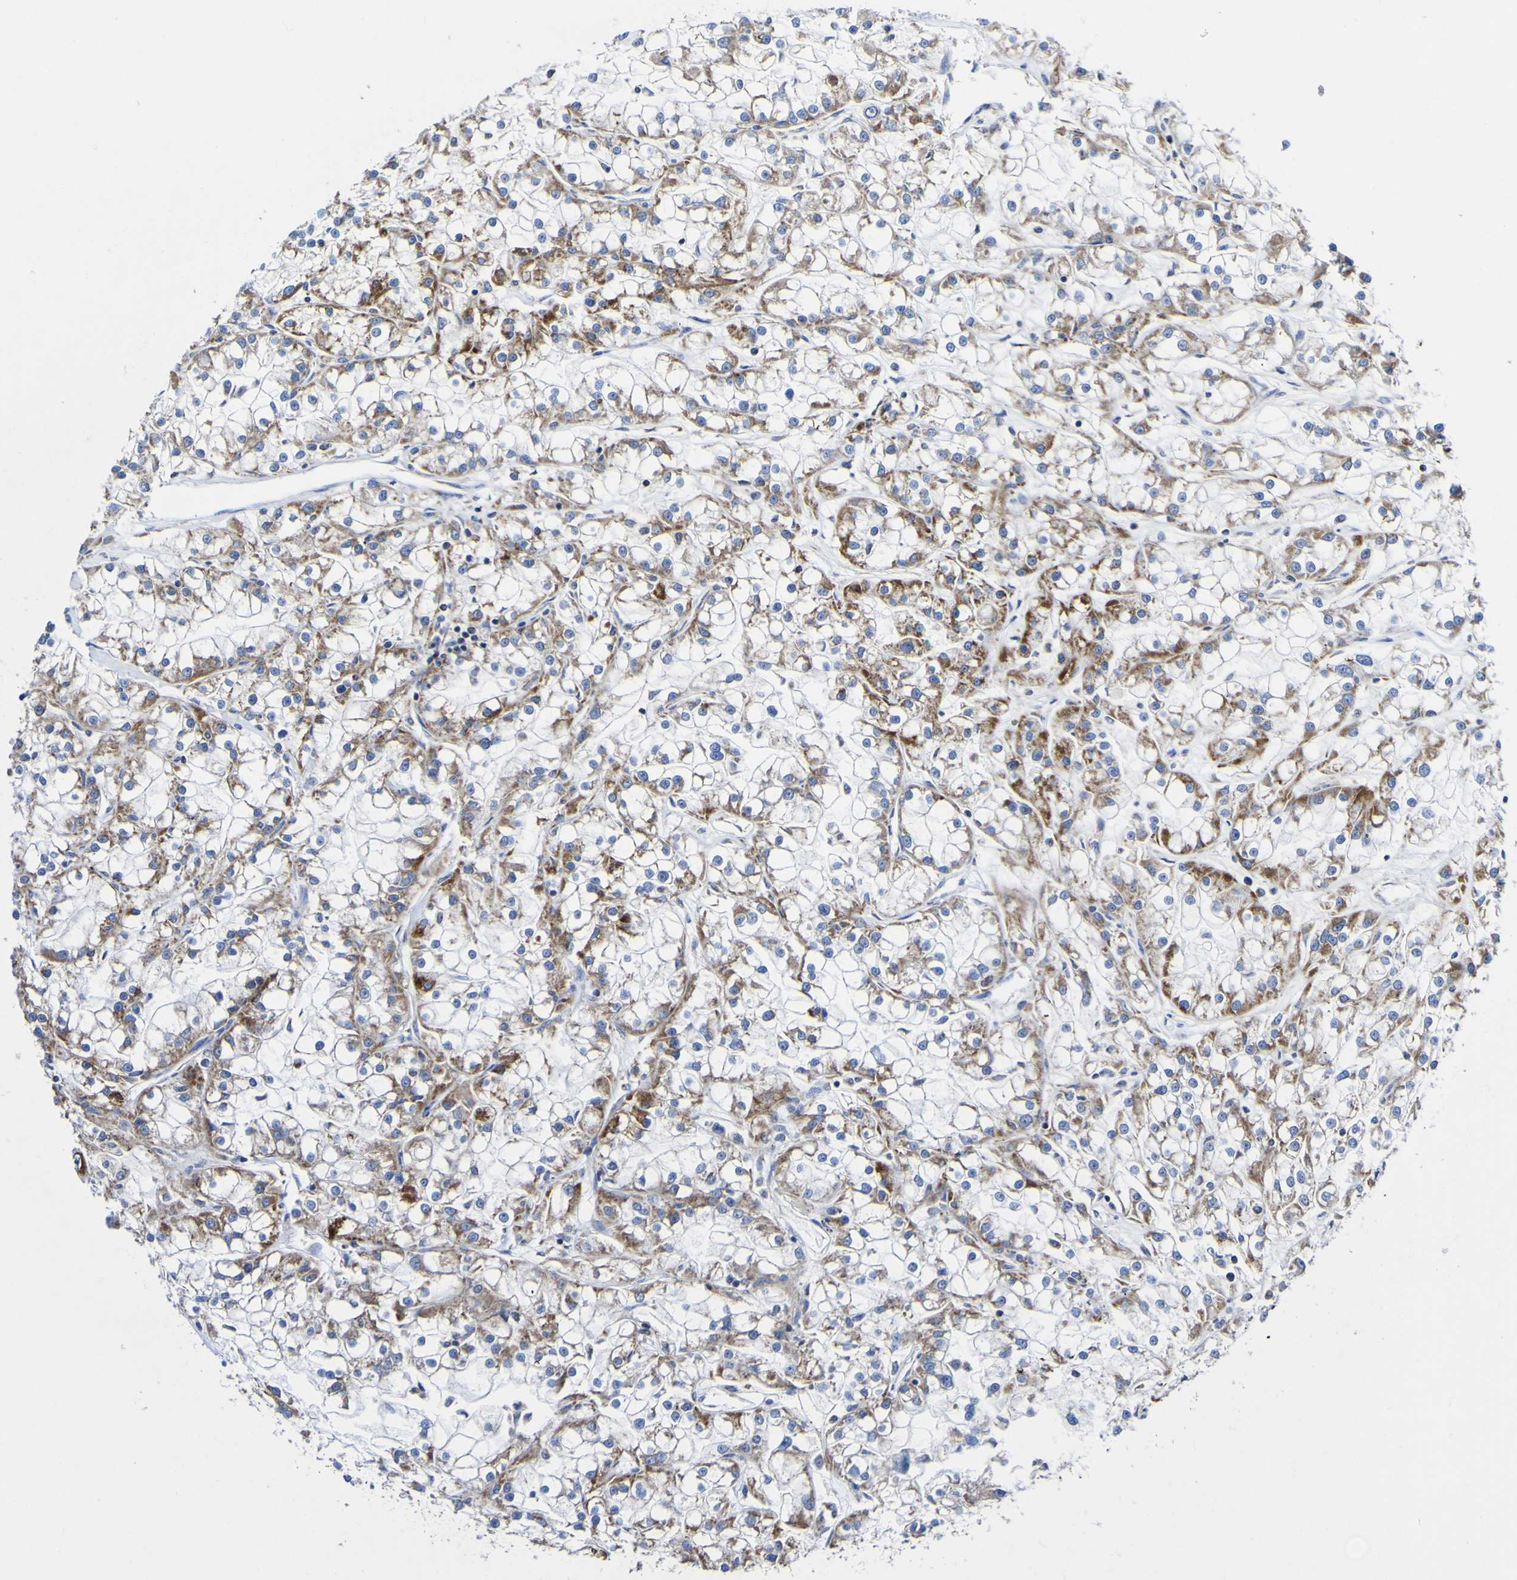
{"staining": {"intensity": "moderate", "quantity": ">75%", "location": "cytoplasmic/membranous"}, "tissue": "renal cancer", "cell_type": "Tumor cells", "image_type": "cancer", "snomed": [{"axis": "morphology", "description": "Adenocarcinoma, NOS"}, {"axis": "topography", "description": "Kidney"}], "caption": "The histopathology image displays a brown stain indicating the presence of a protein in the cytoplasmic/membranous of tumor cells in renal cancer (adenocarcinoma).", "gene": "CCDC90B", "patient": {"sex": "female", "age": 52}}